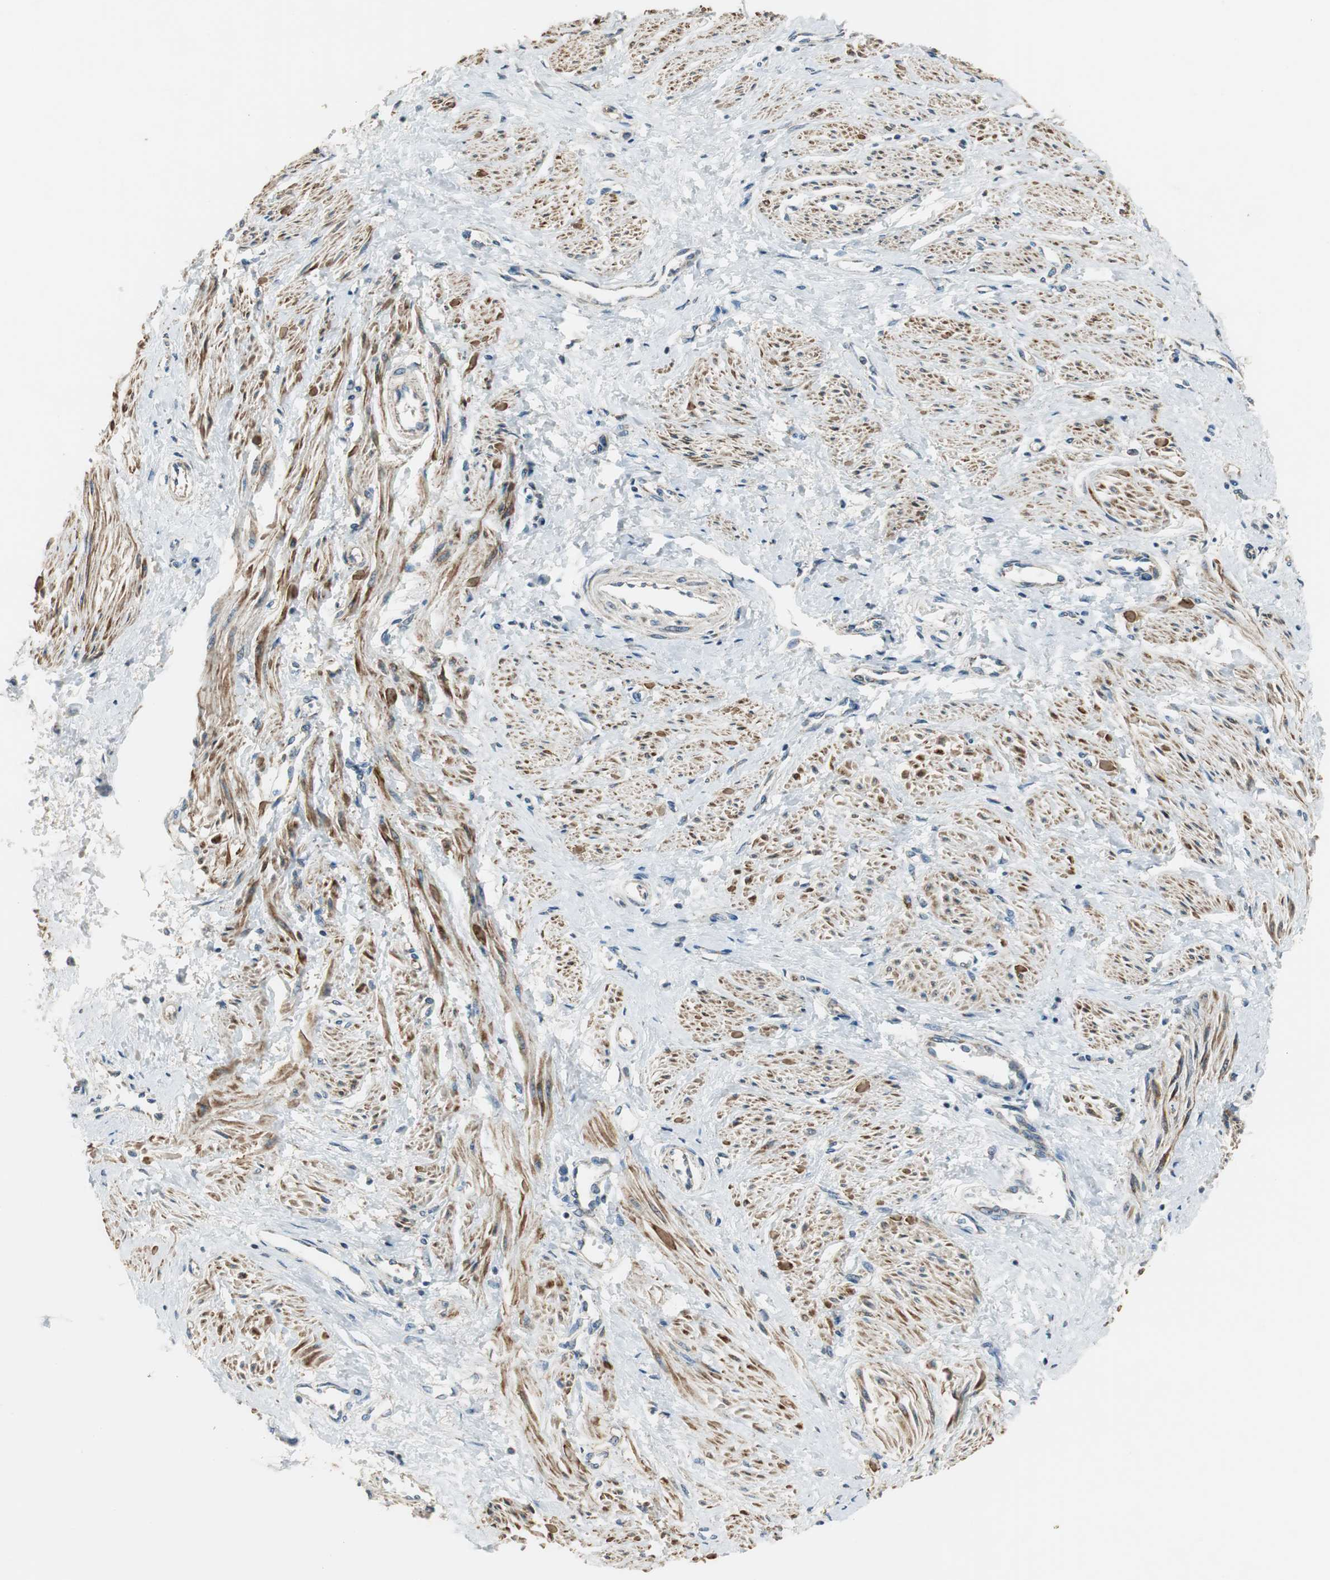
{"staining": {"intensity": "moderate", "quantity": ">75%", "location": "cytoplasmic/membranous"}, "tissue": "smooth muscle", "cell_type": "Smooth muscle cells", "image_type": "normal", "snomed": [{"axis": "morphology", "description": "Normal tissue, NOS"}, {"axis": "topography", "description": "Smooth muscle"}, {"axis": "topography", "description": "Uterus"}], "caption": "Immunohistochemistry (IHC) (DAB) staining of benign smooth muscle reveals moderate cytoplasmic/membranous protein staining in approximately >75% of smooth muscle cells.", "gene": "MSTO1", "patient": {"sex": "female", "age": 39}}